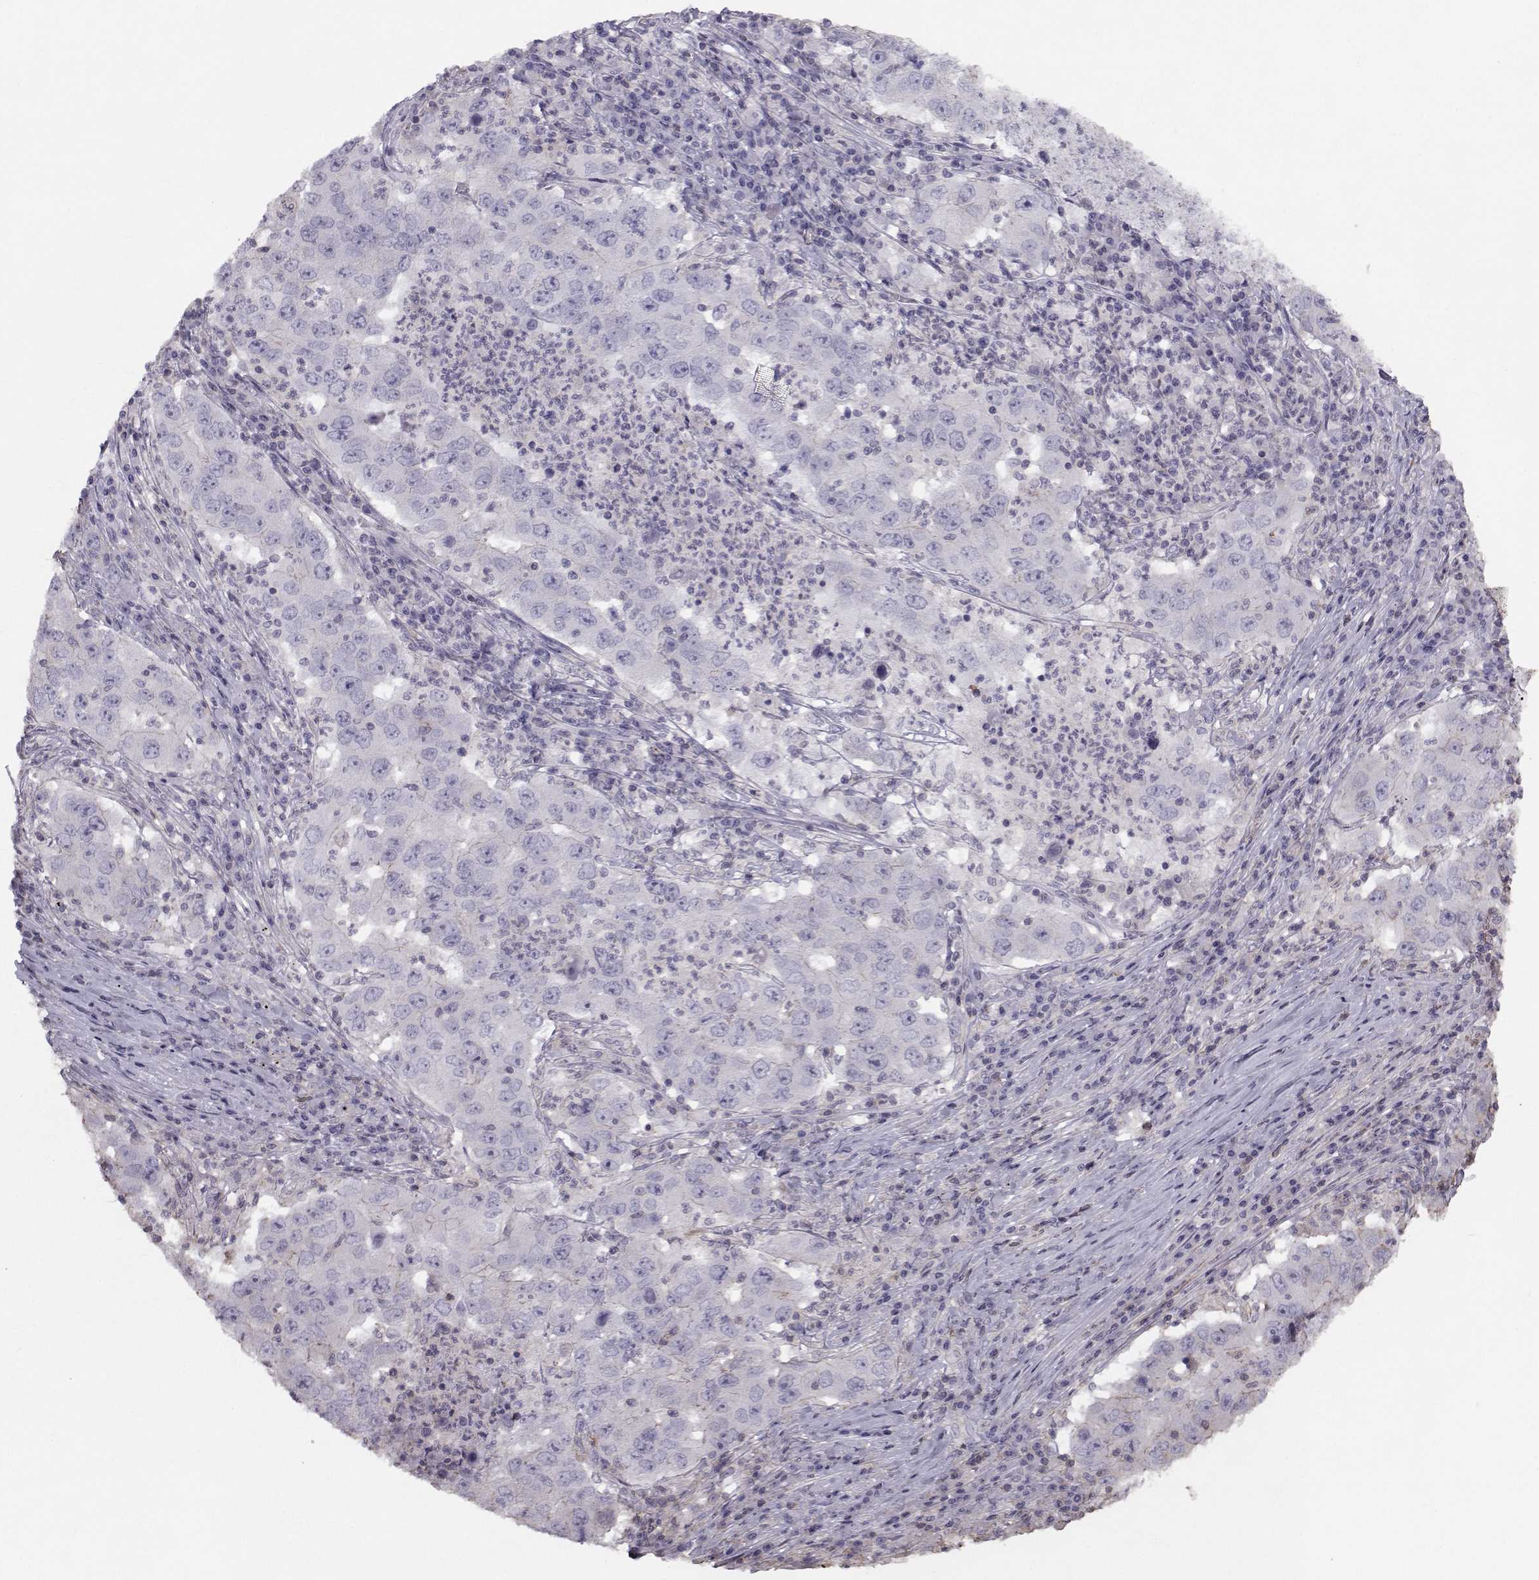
{"staining": {"intensity": "weak", "quantity": "<25%", "location": "cytoplasmic/membranous"}, "tissue": "lung cancer", "cell_type": "Tumor cells", "image_type": "cancer", "snomed": [{"axis": "morphology", "description": "Adenocarcinoma, NOS"}, {"axis": "topography", "description": "Lung"}], "caption": "Immunohistochemistry histopathology image of neoplastic tissue: human lung adenocarcinoma stained with DAB reveals no significant protein positivity in tumor cells. Brightfield microscopy of IHC stained with DAB (brown) and hematoxylin (blue), captured at high magnification.", "gene": "GARIN3", "patient": {"sex": "male", "age": 73}}